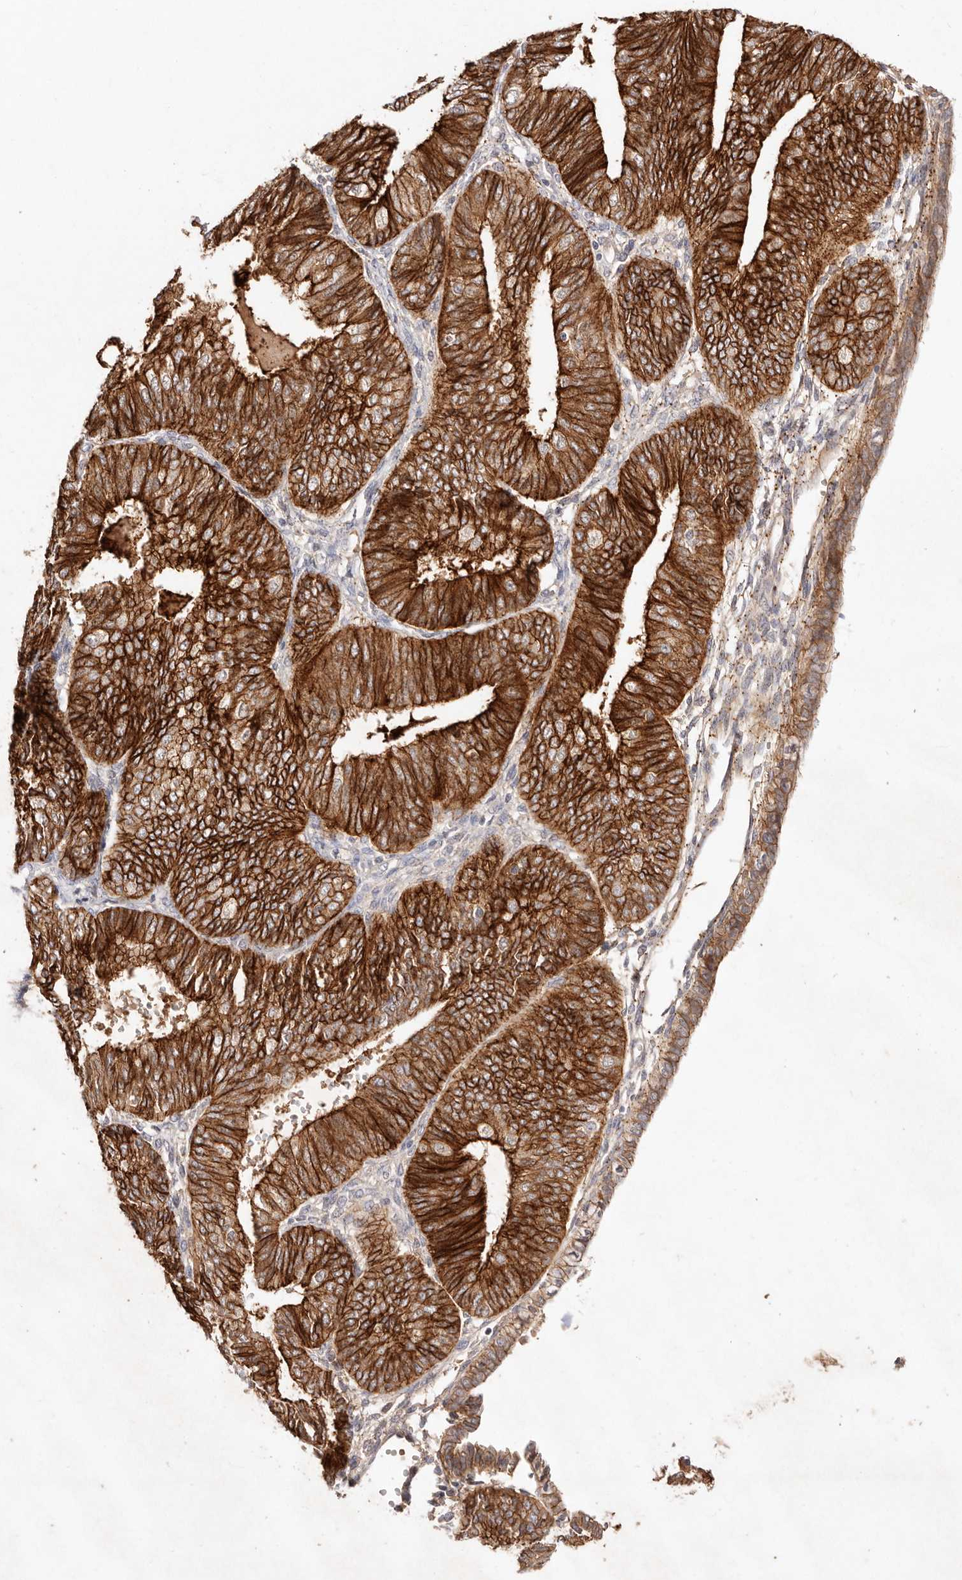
{"staining": {"intensity": "strong", "quantity": ">75%", "location": "cytoplasmic/membranous"}, "tissue": "endometrial cancer", "cell_type": "Tumor cells", "image_type": "cancer", "snomed": [{"axis": "morphology", "description": "Adenocarcinoma, NOS"}, {"axis": "topography", "description": "Endometrium"}], "caption": "Tumor cells exhibit high levels of strong cytoplasmic/membranous expression in about >75% of cells in human endometrial cancer.", "gene": "CXADR", "patient": {"sex": "female", "age": 58}}